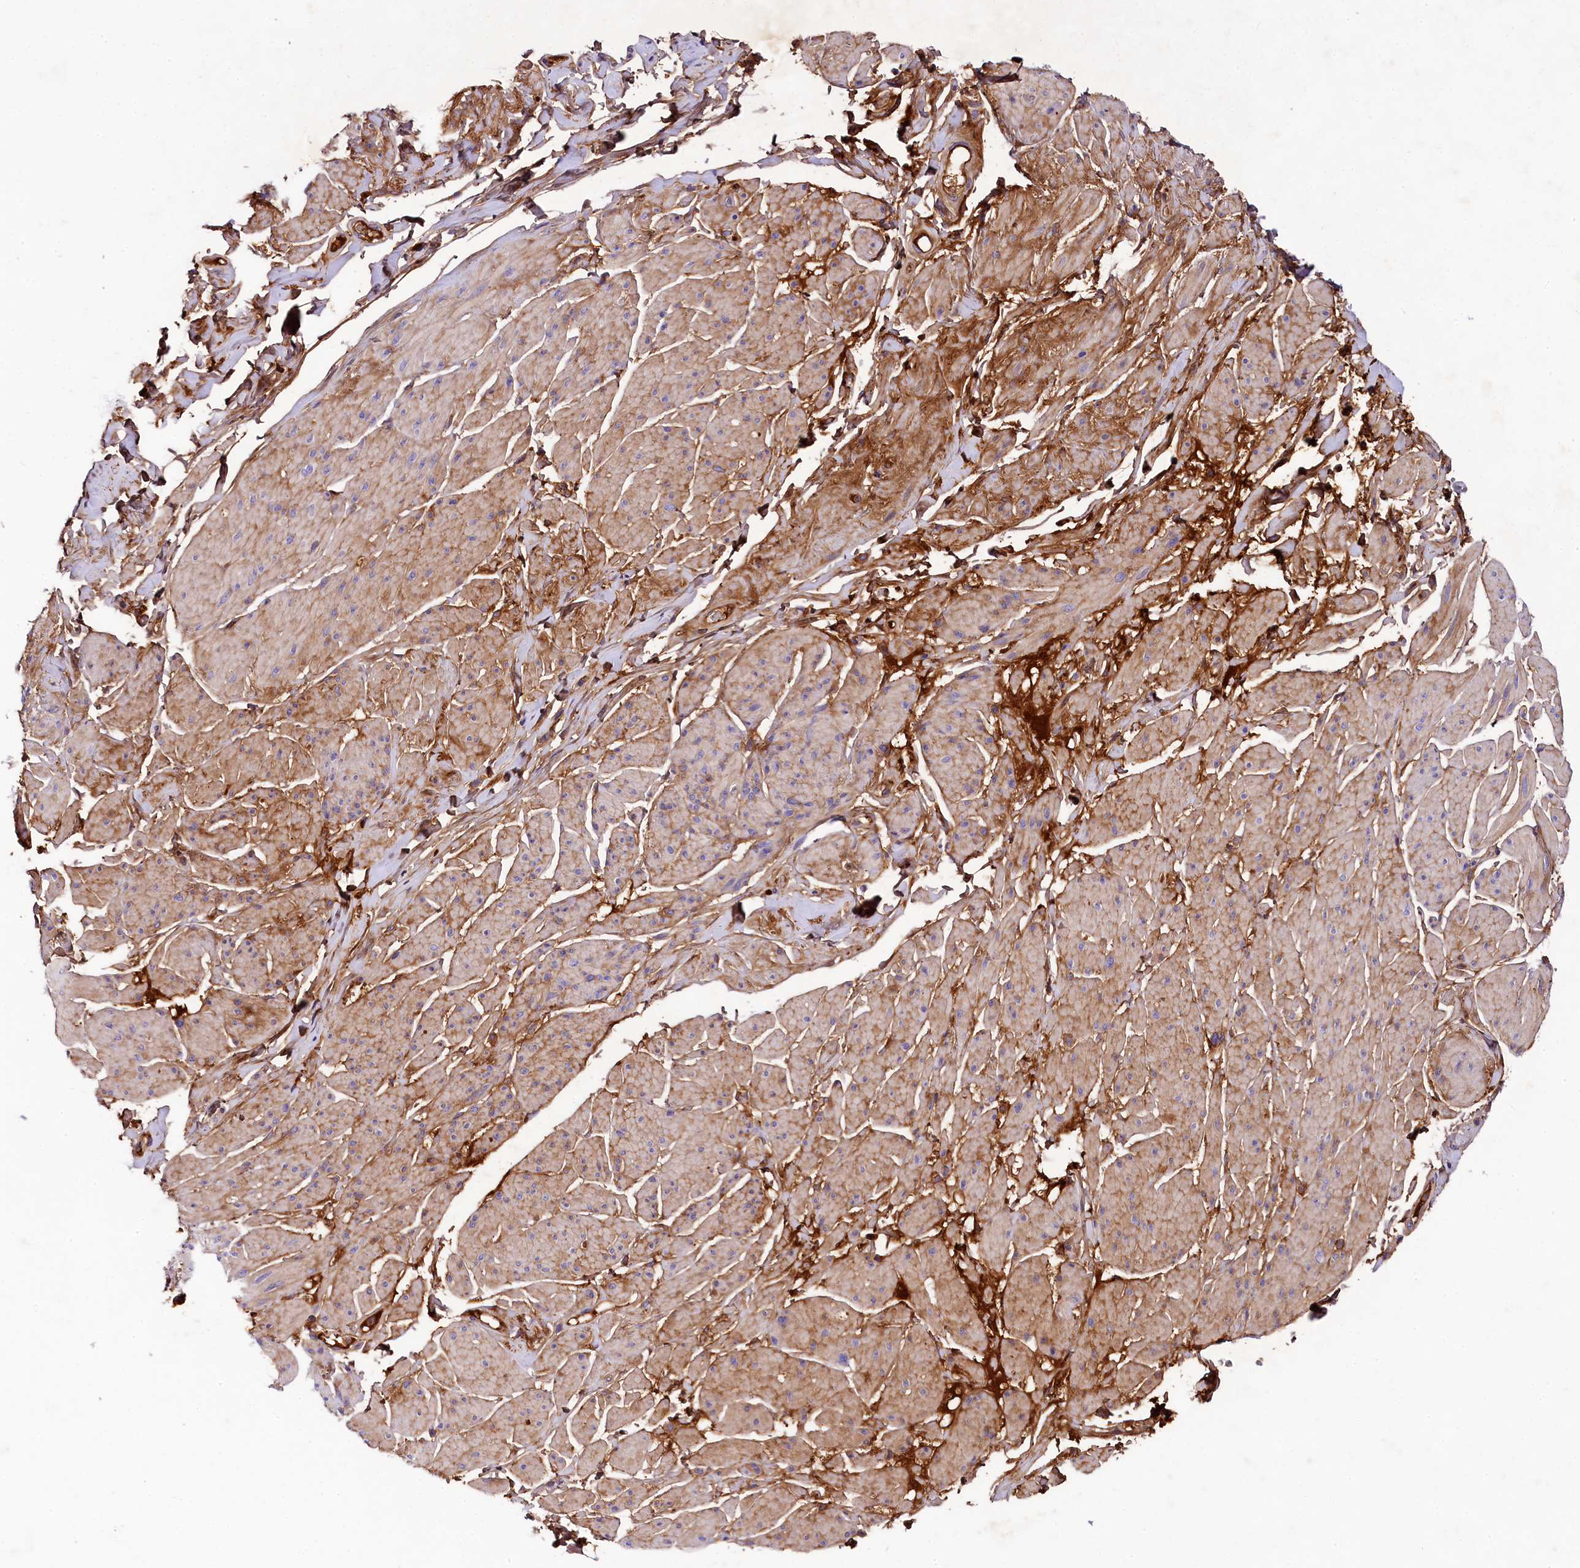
{"staining": {"intensity": "moderate", "quantity": "25%-75%", "location": "cytoplasmic/membranous"}, "tissue": "smooth muscle", "cell_type": "Smooth muscle cells", "image_type": "normal", "snomed": [{"axis": "morphology", "description": "Normal tissue, NOS"}, {"axis": "topography", "description": "Smooth muscle"}, {"axis": "topography", "description": "Peripheral nerve tissue"}], "caption": "Smooth muscle cells reveal medium levels of moderate cytoplasmic/membranous positivity in approximately 25%-75% of cells in benign smooth muscle.", "gene": "SOD3", "patient": {"sex": "male", "age": 69}}